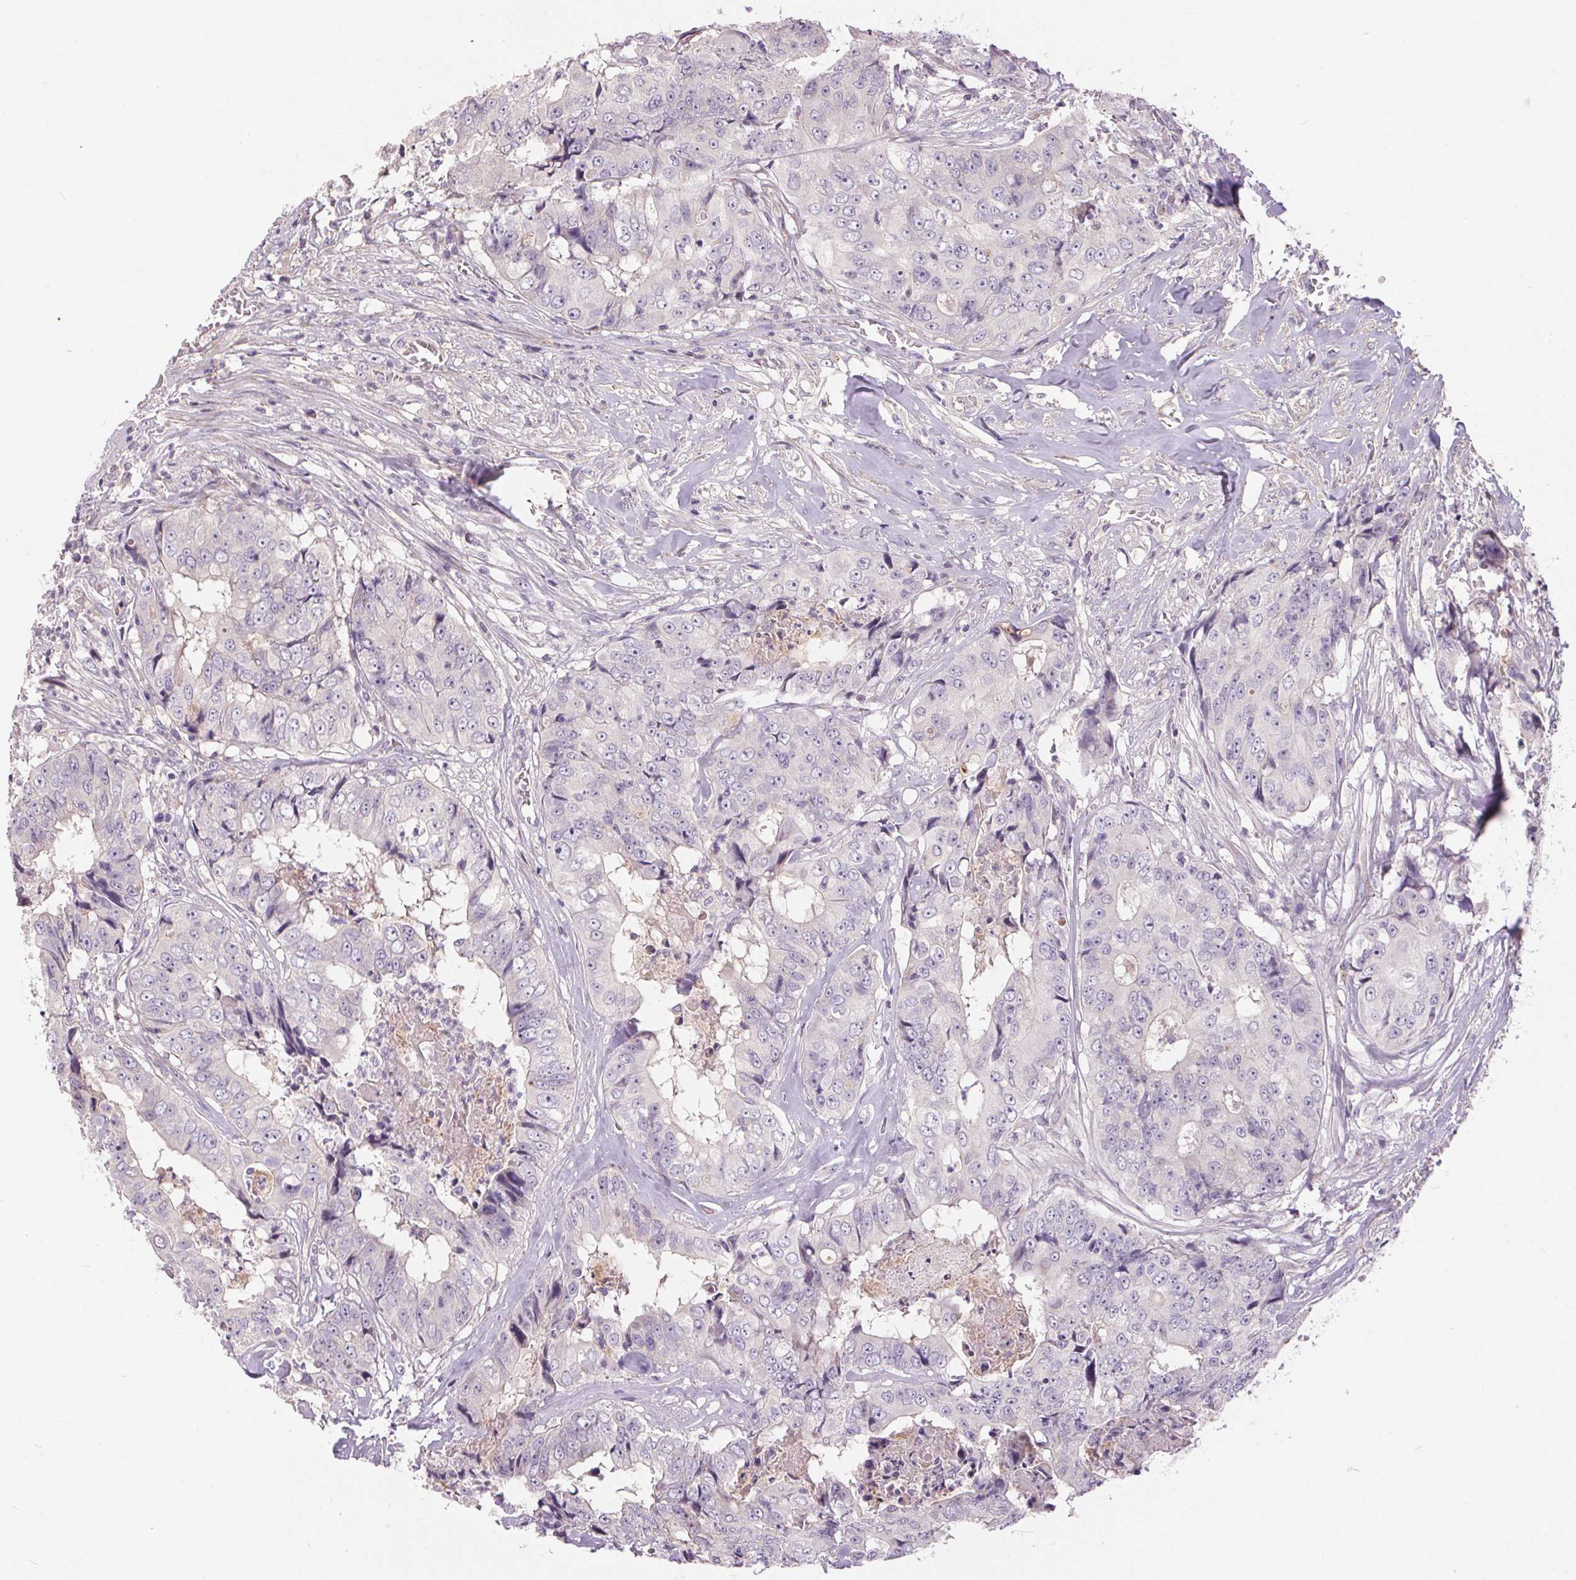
{"staining": {"intensity": "negative", "quantity": "none", "location": "none"}, "tissue": "colorectal cancer", "cell_type": "Tumor cells", "image_type": "cancer", "snomed": [{"axis": "morphology", "description": "Adenocarcinoma, NOS"}, {"axis": "topography", "description": "Rectum"}], "caption": "Tumor cells are negative for brown protein staining in colorectal adenocarcinoma. (DAB IHC with hematoxylin counter stain).", "gene": "UNC13B", "patient": {"sex": "female", "age": 62}}